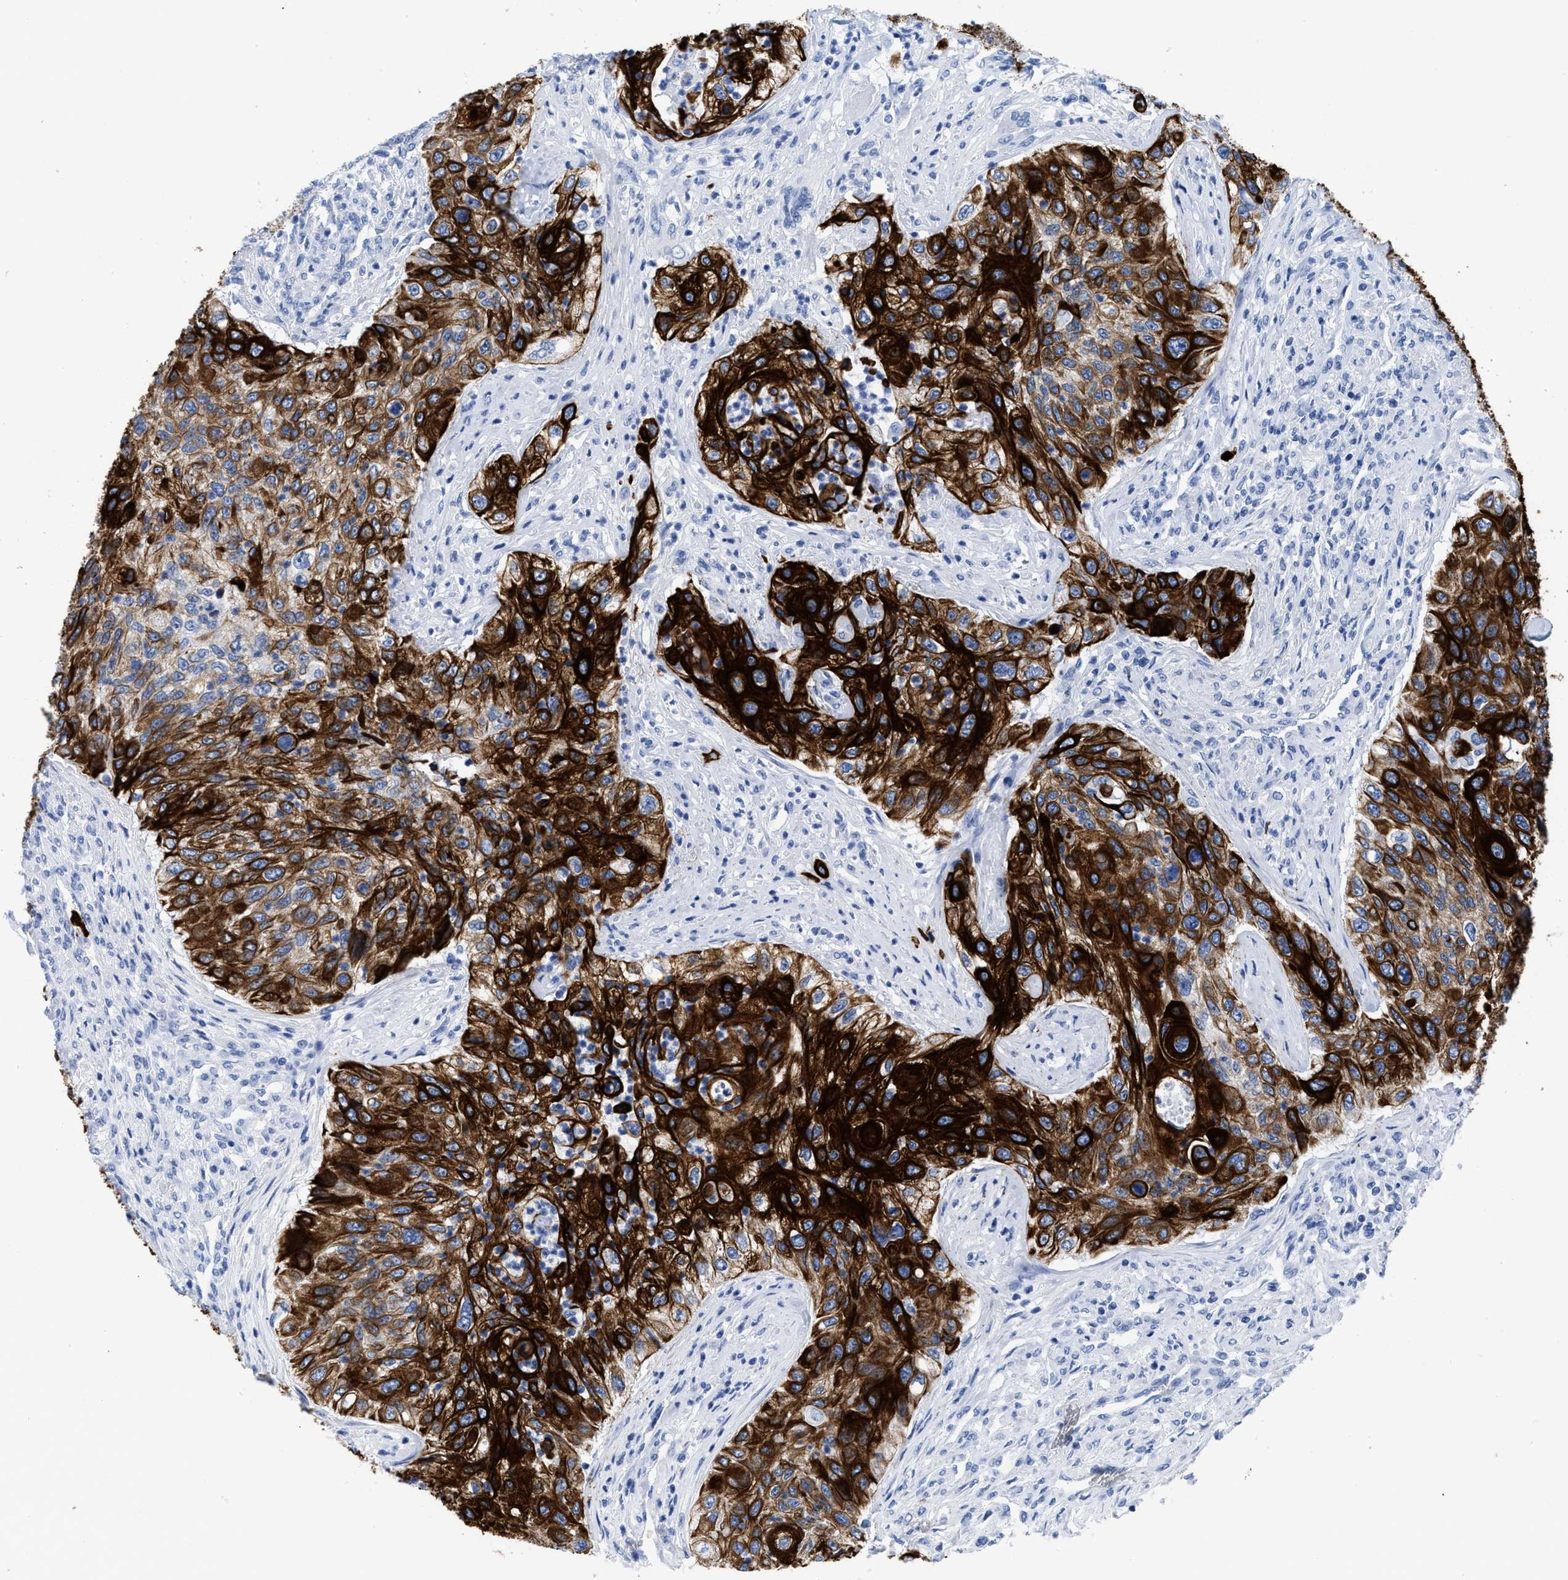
{"staining": {"intensity": "strong", "quantity": ">75%", "location": "cytoplasmic/membranous"}, "tissue": "urothelial cancer", "cell_type": "Tumor cells", "image_type": "cancer", "snomed": [{"axis": "morphology", "description": "Urothelial carcinoma, High grade"}, {"axis": "topography", "description": "Urinary bladder"}], "caption": "Protein expression analysis of human urothelial cancer reveals strong cytoplasmic/membranous positivity in approximately >75% of tumor cells.", "gene": "DUSP26", "patient": {"sex": "female", "age": 60}}